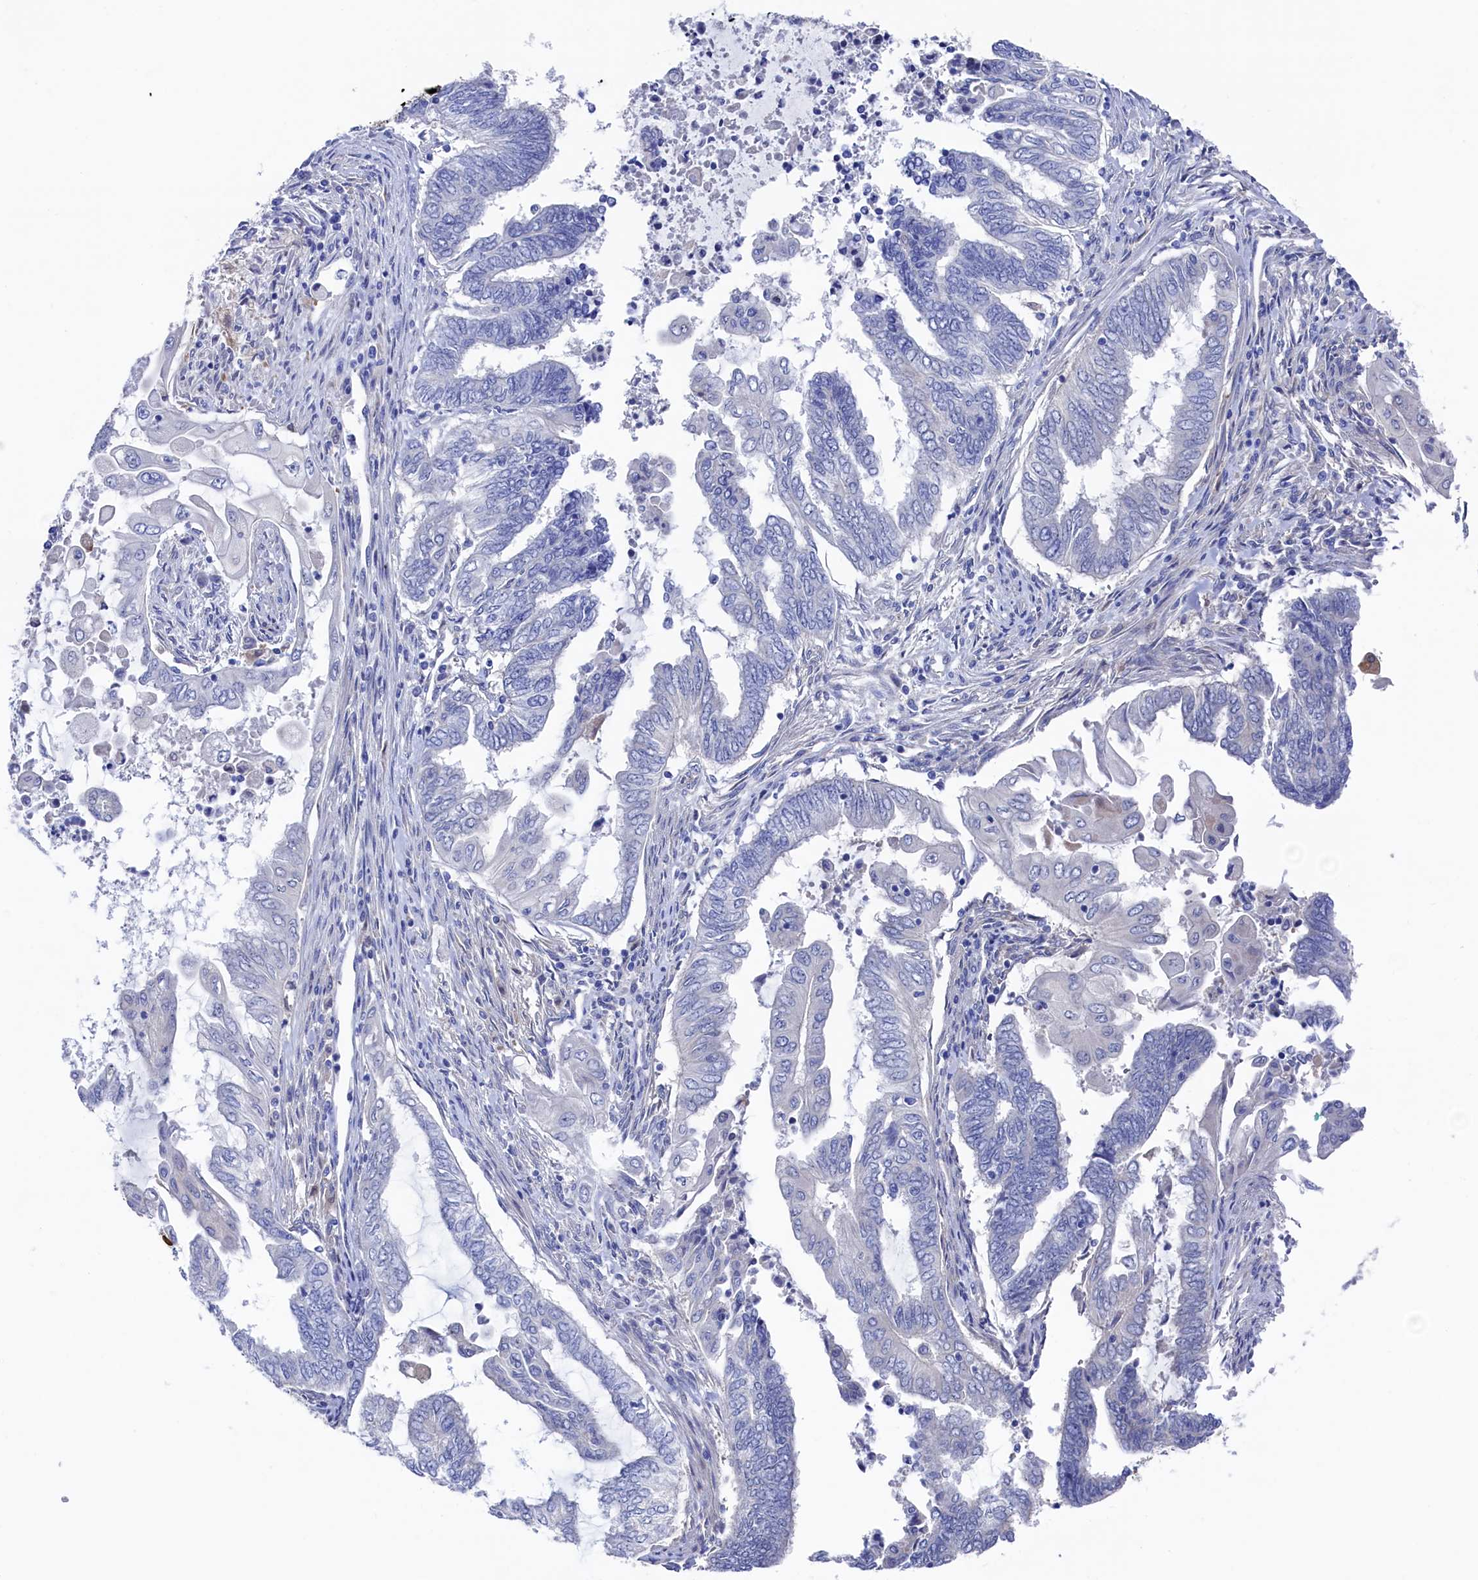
{"staining": {"intensity": "negative", "quantity": "none", "location": "none"}, "tissue": "endometrial cancer", "cell_type": "Tumor cells", "image_type": "cancer", "snomed": [{"axis": "morphology", "description": "Adenocarcinoma, NOS"}, {"axis": "topography", "description": "Uterus"}, {"axis": "topography", "description": "Endometrium"}], "caption": "Endometrial adenocarcinoma stained for a protein using IHC exhibits no positivity tumor cells.", "gene": "RNH1", "patient": {"sex": "female", "age": 70}}